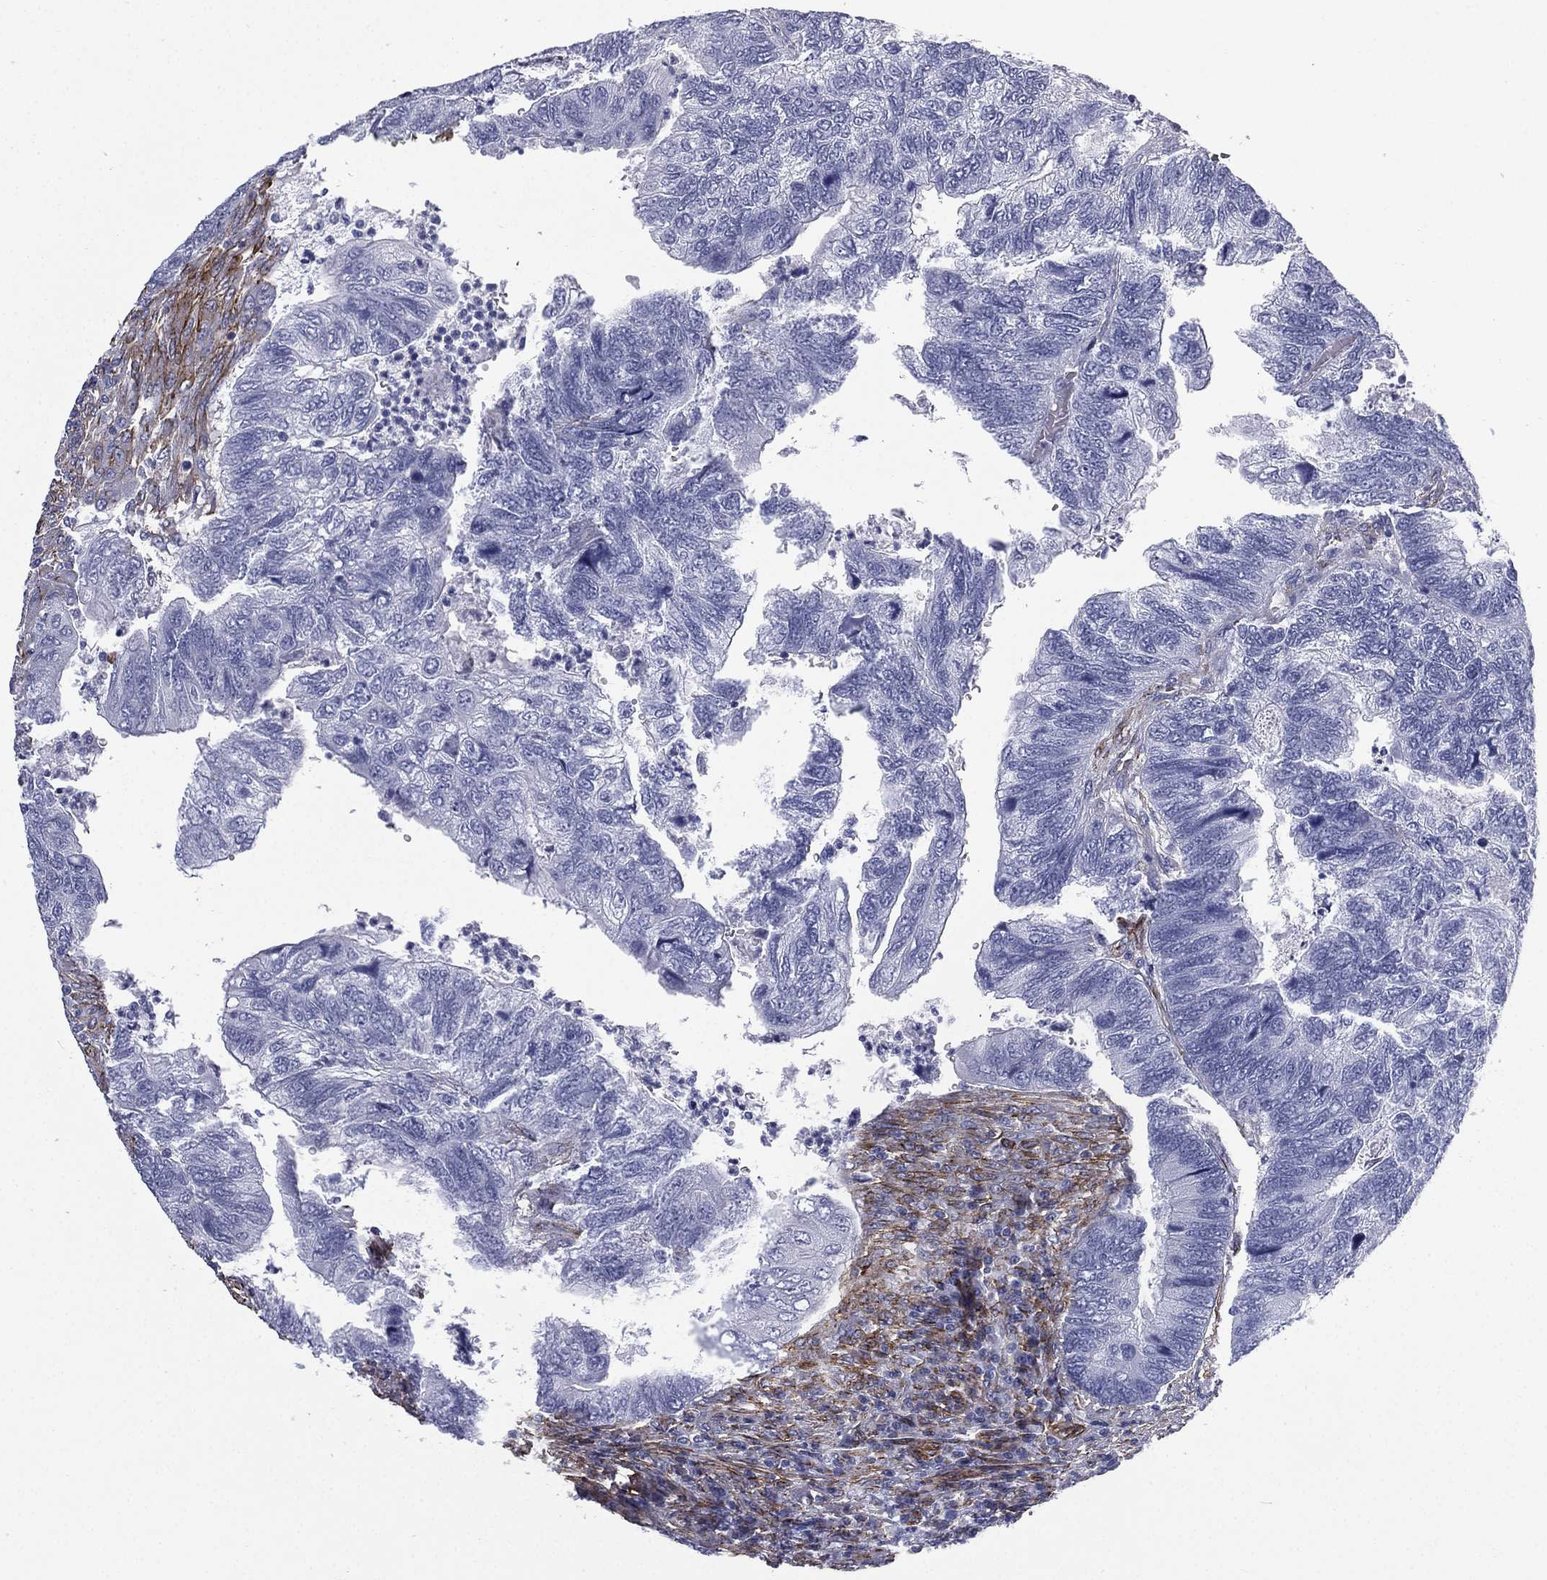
{"staining": {"intensity": "negative", "quantity": "none", "location": "none"}, "tissue": "colorectal cancer", "cell_type": "Tumor cells", "image_type": "cancer", "snomed": [{"axis": "morphology", "description": "Adenocarcinoma, NOS"}, {"axis": "topography", "description": "Colon"}], "caption": "A histopathology image of colorectal cancer (adenocarcinoma) stained for a protein reveals no brown staining in tumor cells.", "gene": "CAVIN3", "patient": {"sex": "female", "age": 67}}